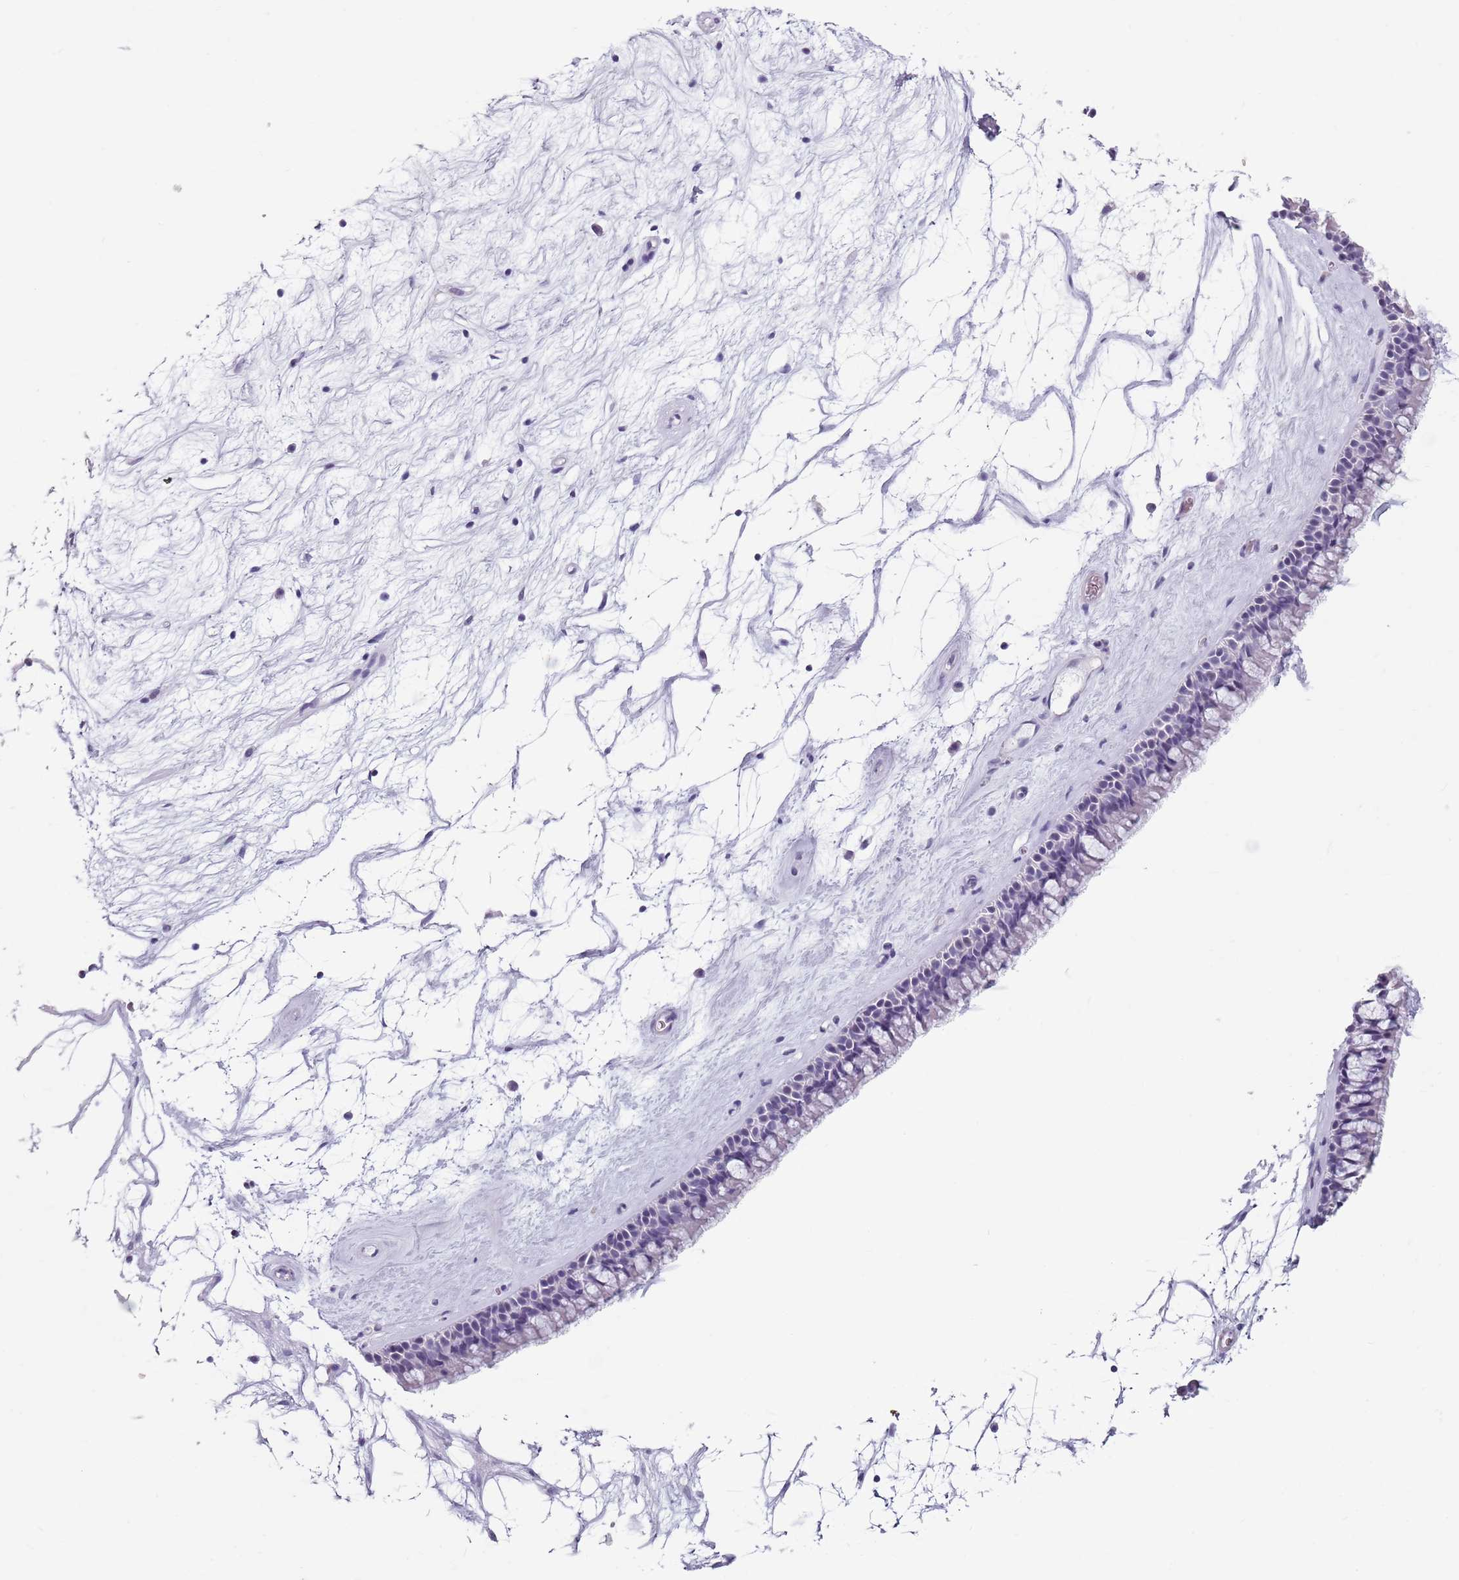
{"staining": {"intensity": "negative", "quantity": "none", "location": "none"}, "tissue": "nasopharynx", "cell_type": "Respiratory epithelial cells", "image_type": "normal", "snomed": [{"axis": "morphology", "description": "Normal tissue, NOS"}, {"axis": "topography", "description": "Nasopharynx"}], "caption": "A photomicrograph of nasopharynx stained for a protein displays no brown staining in respiratory epithelial cells.", "gene": "SPESP1", "patient": {"sex": "male", "age": 64}}